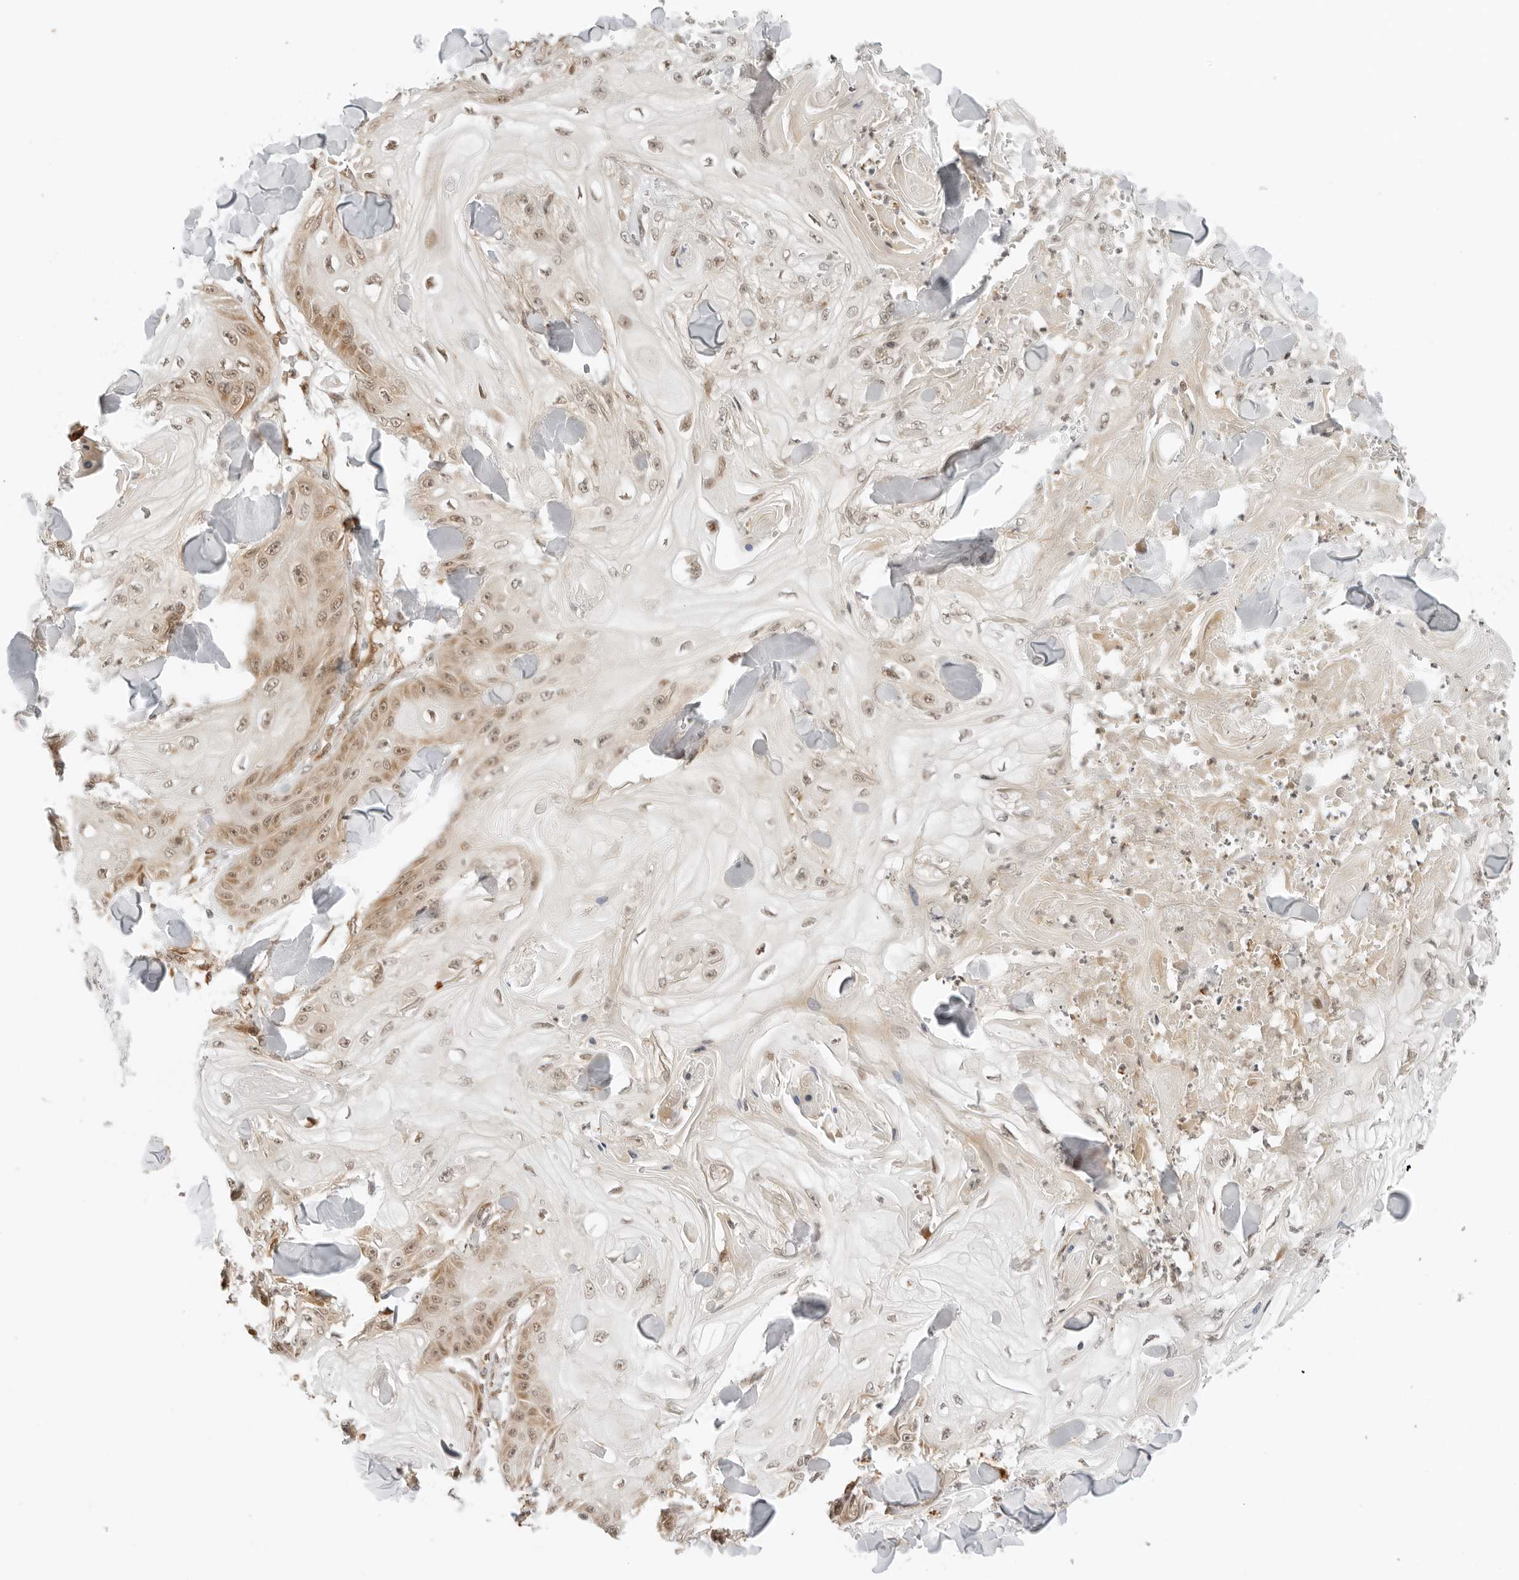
{"staining": {"intensity": "moderate", "quantity": "25%-75%", "location": "cytoplasmic/membranous,nuclear"}, "tissue": "skin cancer", "cell_type": "Tumor cells", "image_type": "cancer", "snomed": [{"axis": "morphology", "description": "Squamous cell carcinoma, NOS"}, {"axis": "topography", "description": "Skin"}], "caption": "Immunohistochemistry of human skin squamous cell carcinoma displays medium levels of moderate cytoplasmic/membranous and nuclear positivity in about 25%-75% of tumor cells.", "gene": "RC3H1", "patient": {"sex": "male", "age": 74}}